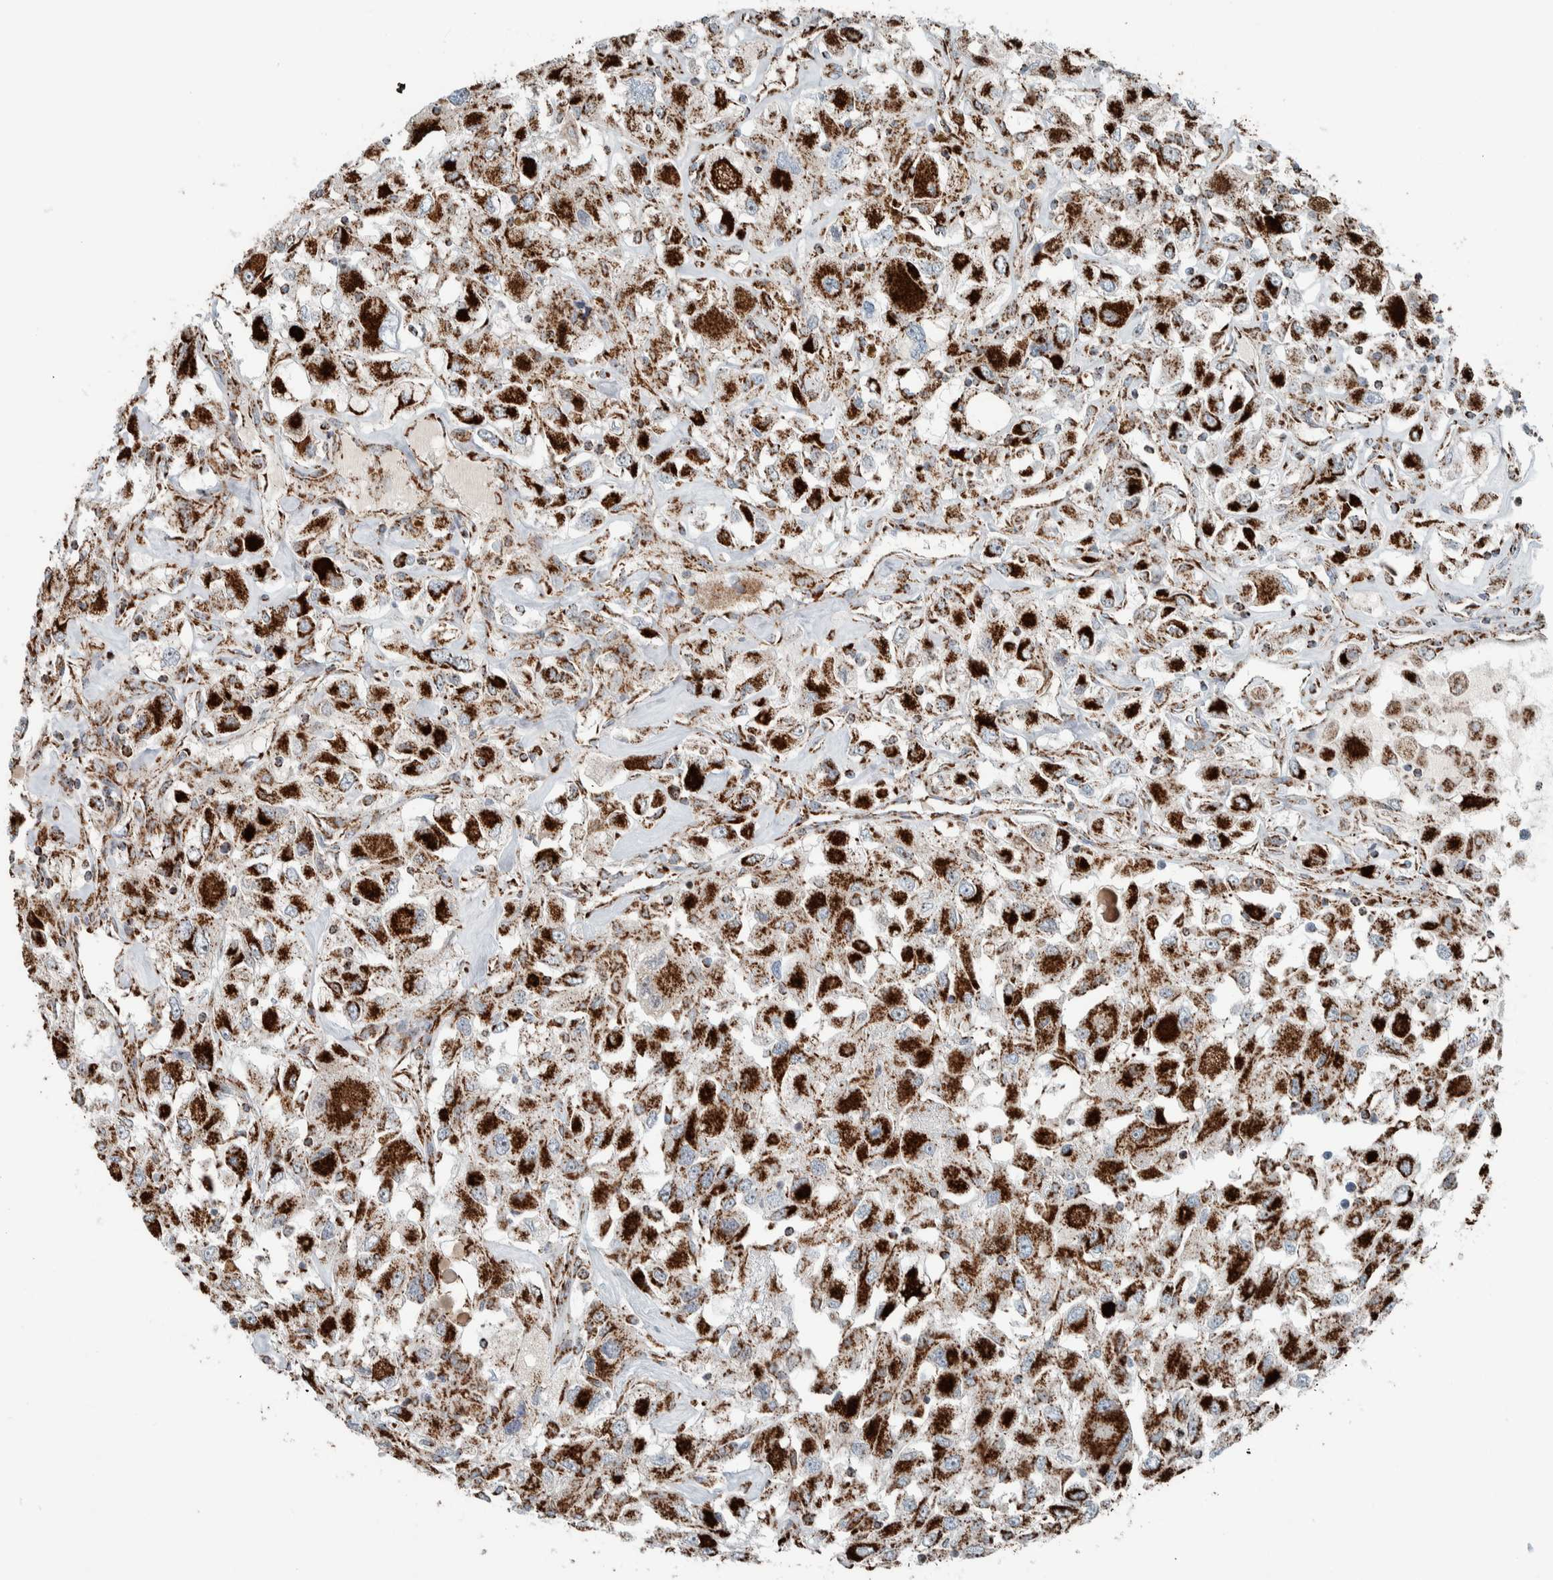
{"staining": {"intensity": "strong", "quantity": ">75%", "location": "cytoplasmic/membranous"}, "tissue": "renal cancer", "cell_type": "Tumor cells", "image_type": "cancer", "snomed": [{"axis": "morphology", "description": "Adenocarcinoma, NOS"}, {"axis": "topography", "description": "Kidney"}], "caption": "Adenocarcinoma (renal) stained with a protein marker exhibits strong staining in tumor cells.", "gene": "CNTROB", "patient": {"sex": "female", "age": 52}}